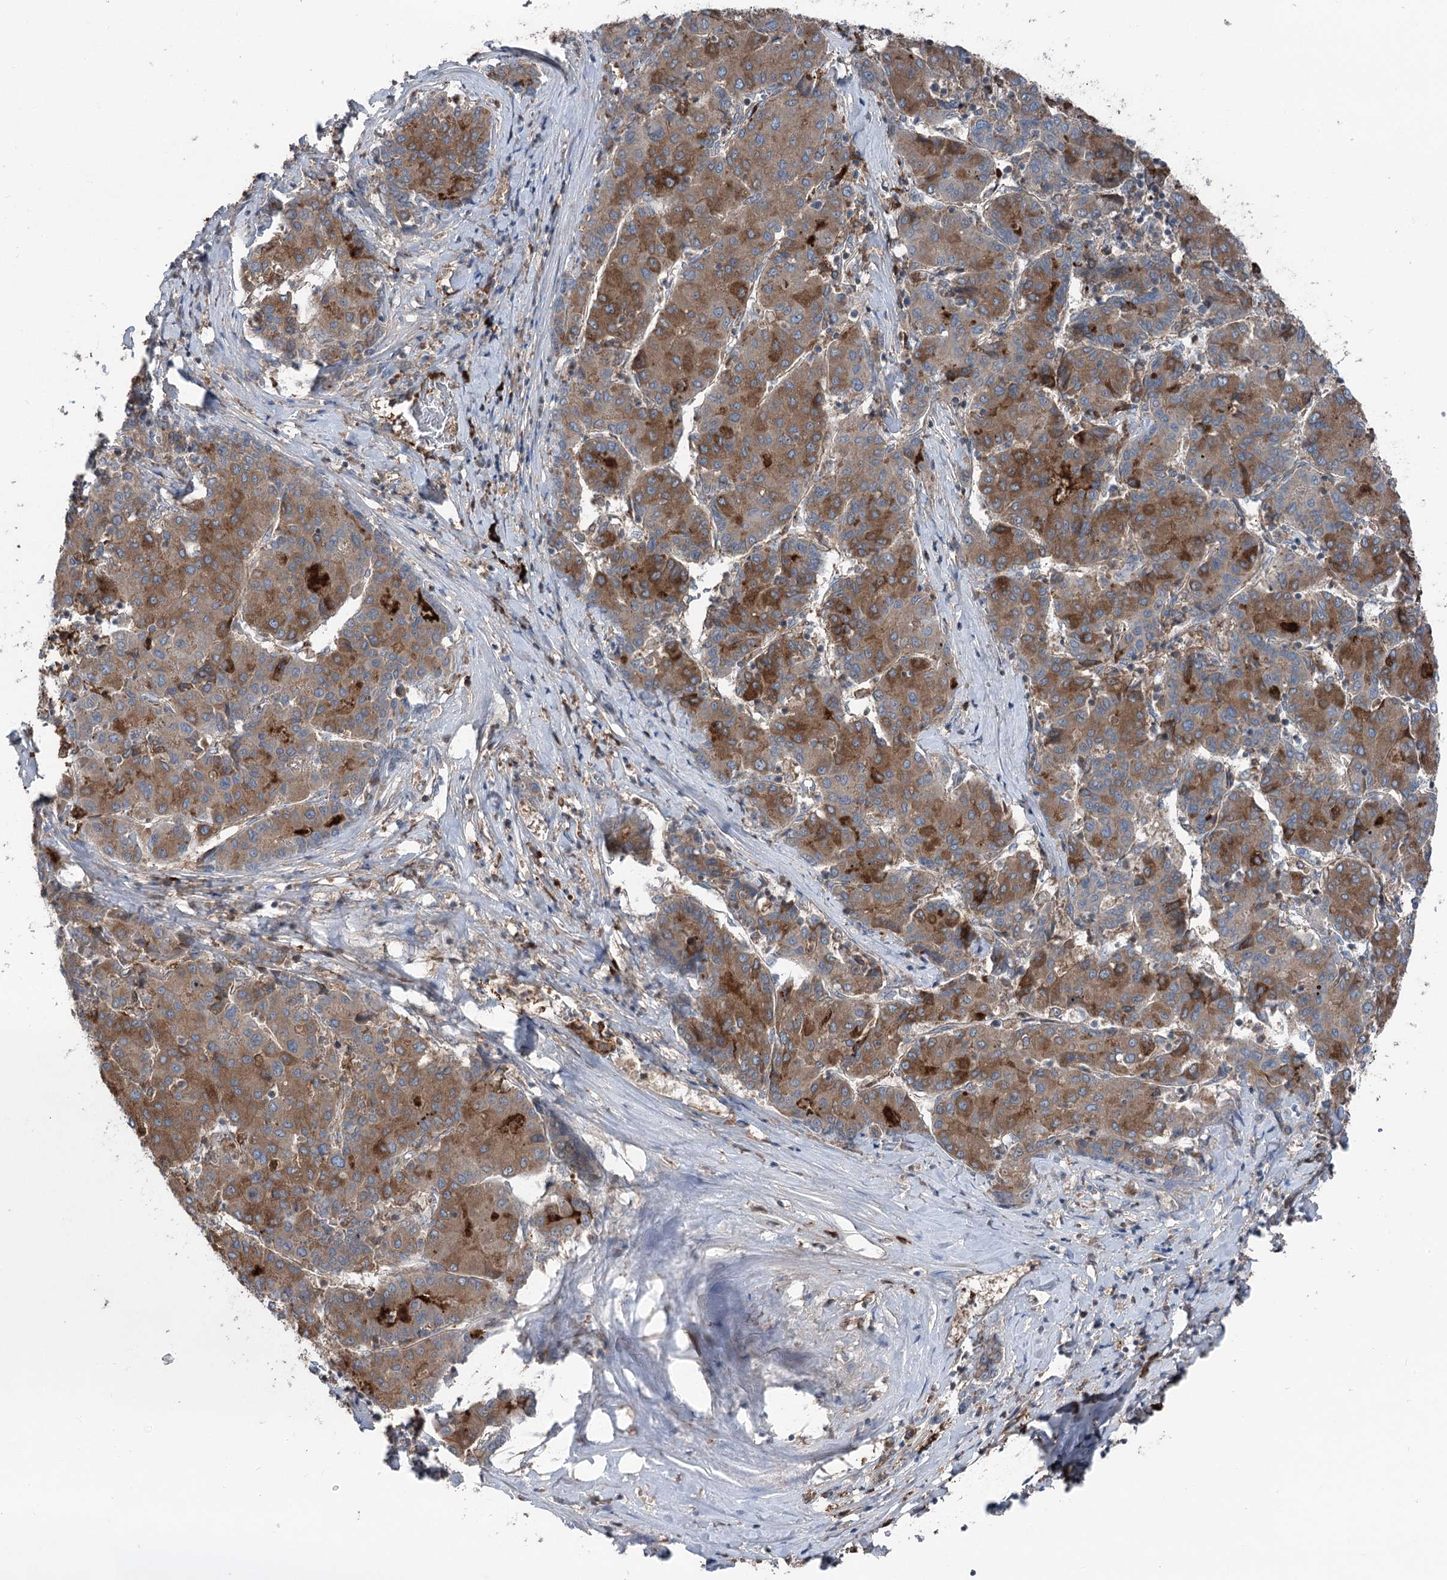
{"staining": {"intensity": "moderate", "quantity": ">75%", "location": "cytoplasmic/membranous"}, "tissue": "liver cancer", "cell_type": "Tumor cells", "image_type": "cancer", "snomed": [{"axis": "morphology", "description": "Carcinoma, Hepatocellular, NOS"}, {"axis": "topography", "description": "Liver"}], "caption": "Immunohistochemistry (IHC) (DAB (3,3'-diaminobenzidine)) staining of human liver hepatocellular carcinoma reveals moderate cytoplasmic/membranous protein expression in approximately >75% of tumor cells.", "gene": "PPP1R21", "patient": {"sex": "male", "age": 65}}